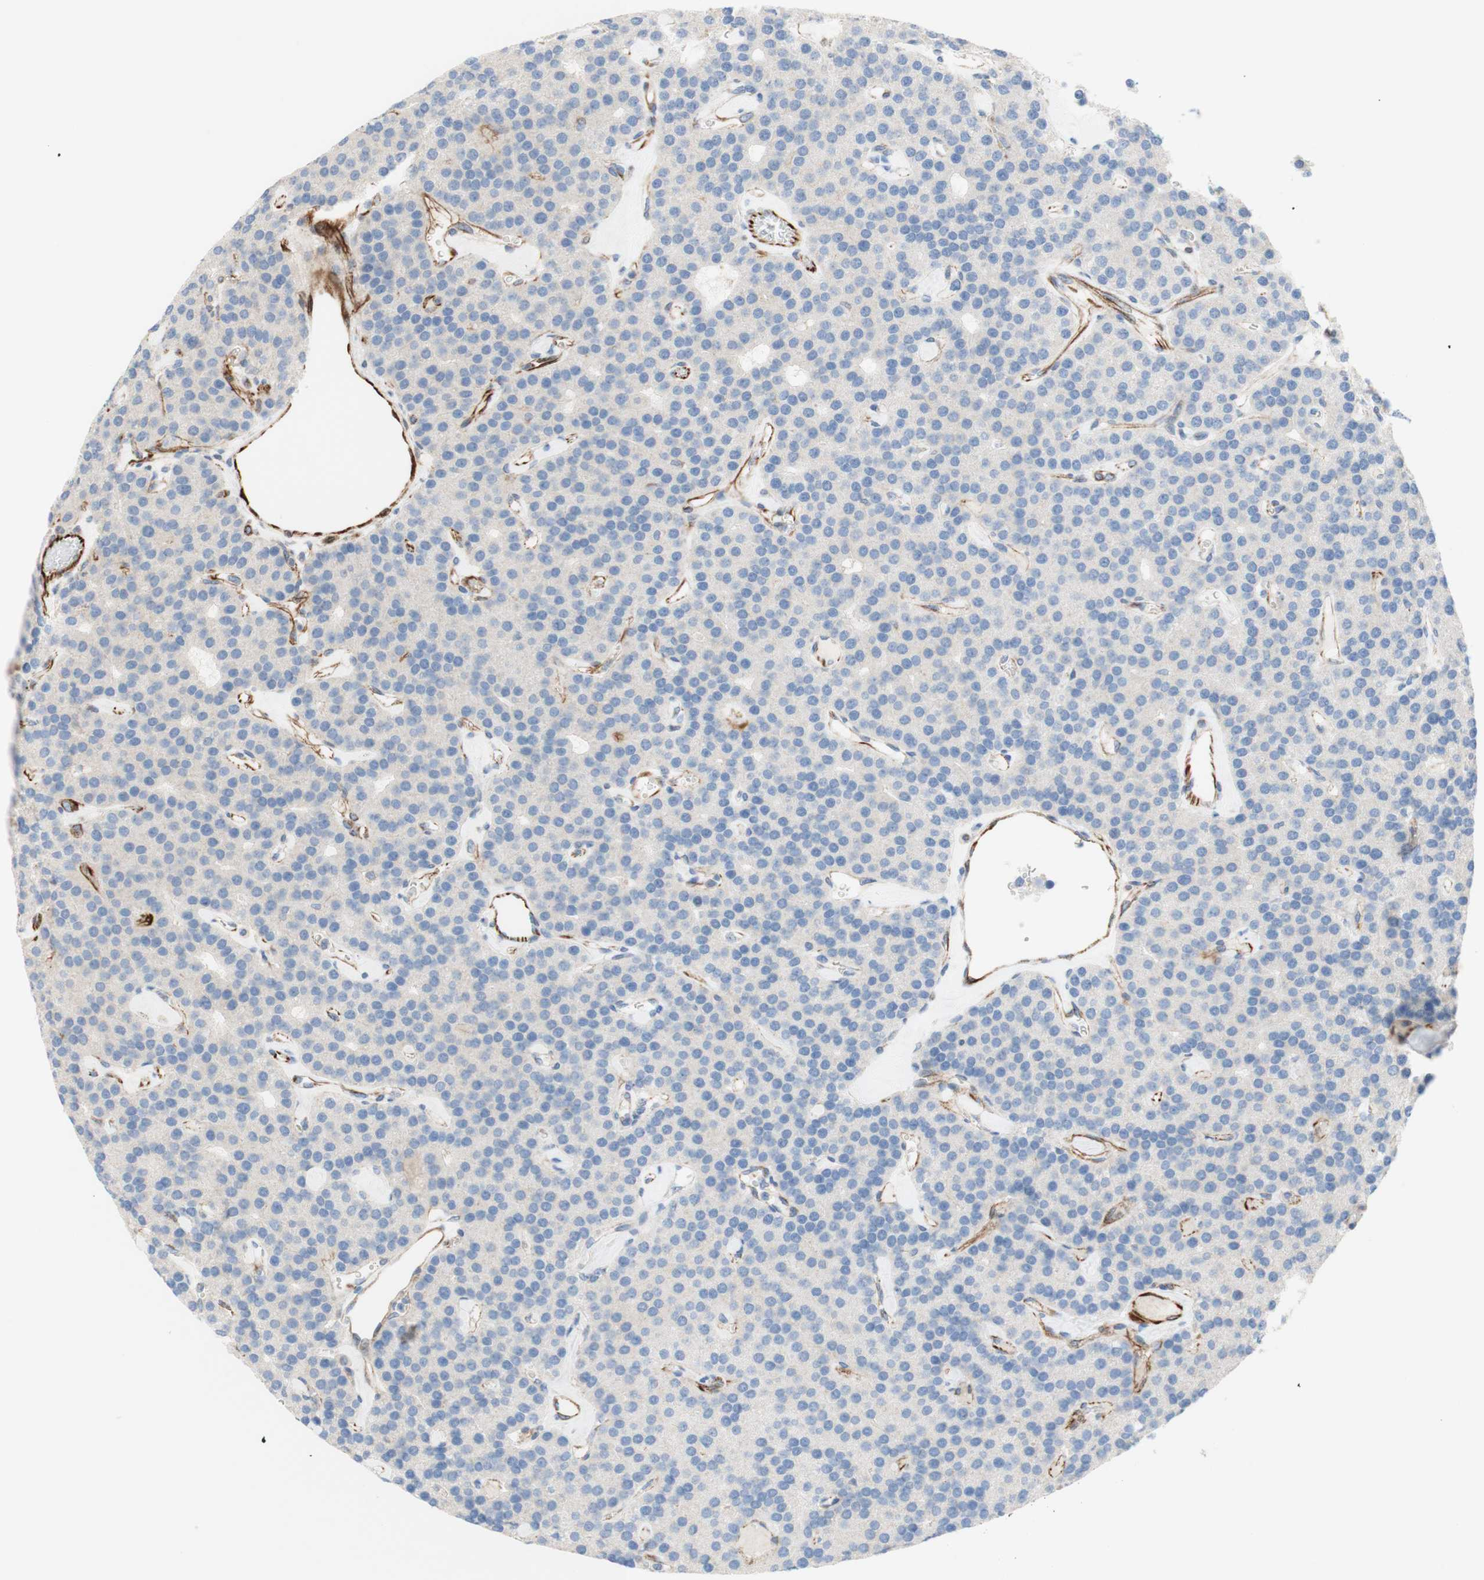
{"staining": {"intensity": "weak", "quantity": "25%-75%", "location": "cytoplasmic/membranous"}, "tissue": "parathyroid gland", "cell_type": "Glandular cells", "image_type": "normal", "snomed": [{"axis": "morphology", "description": "Normal tissue, NOS"}, {"axis": "morphology", "description": "Adenoma, NOS"}, {"axis": "topography", "description": "Parathyroid gland"}], "caption": "Parathyroid gland stained with immunohistochemistry (IHC) exhibits weak cytoplasmic/membranous staining in about 25%-75% of glandular cells.", "gene": "POU2AF1", "patient": {"sex": "female", "age": 86}}